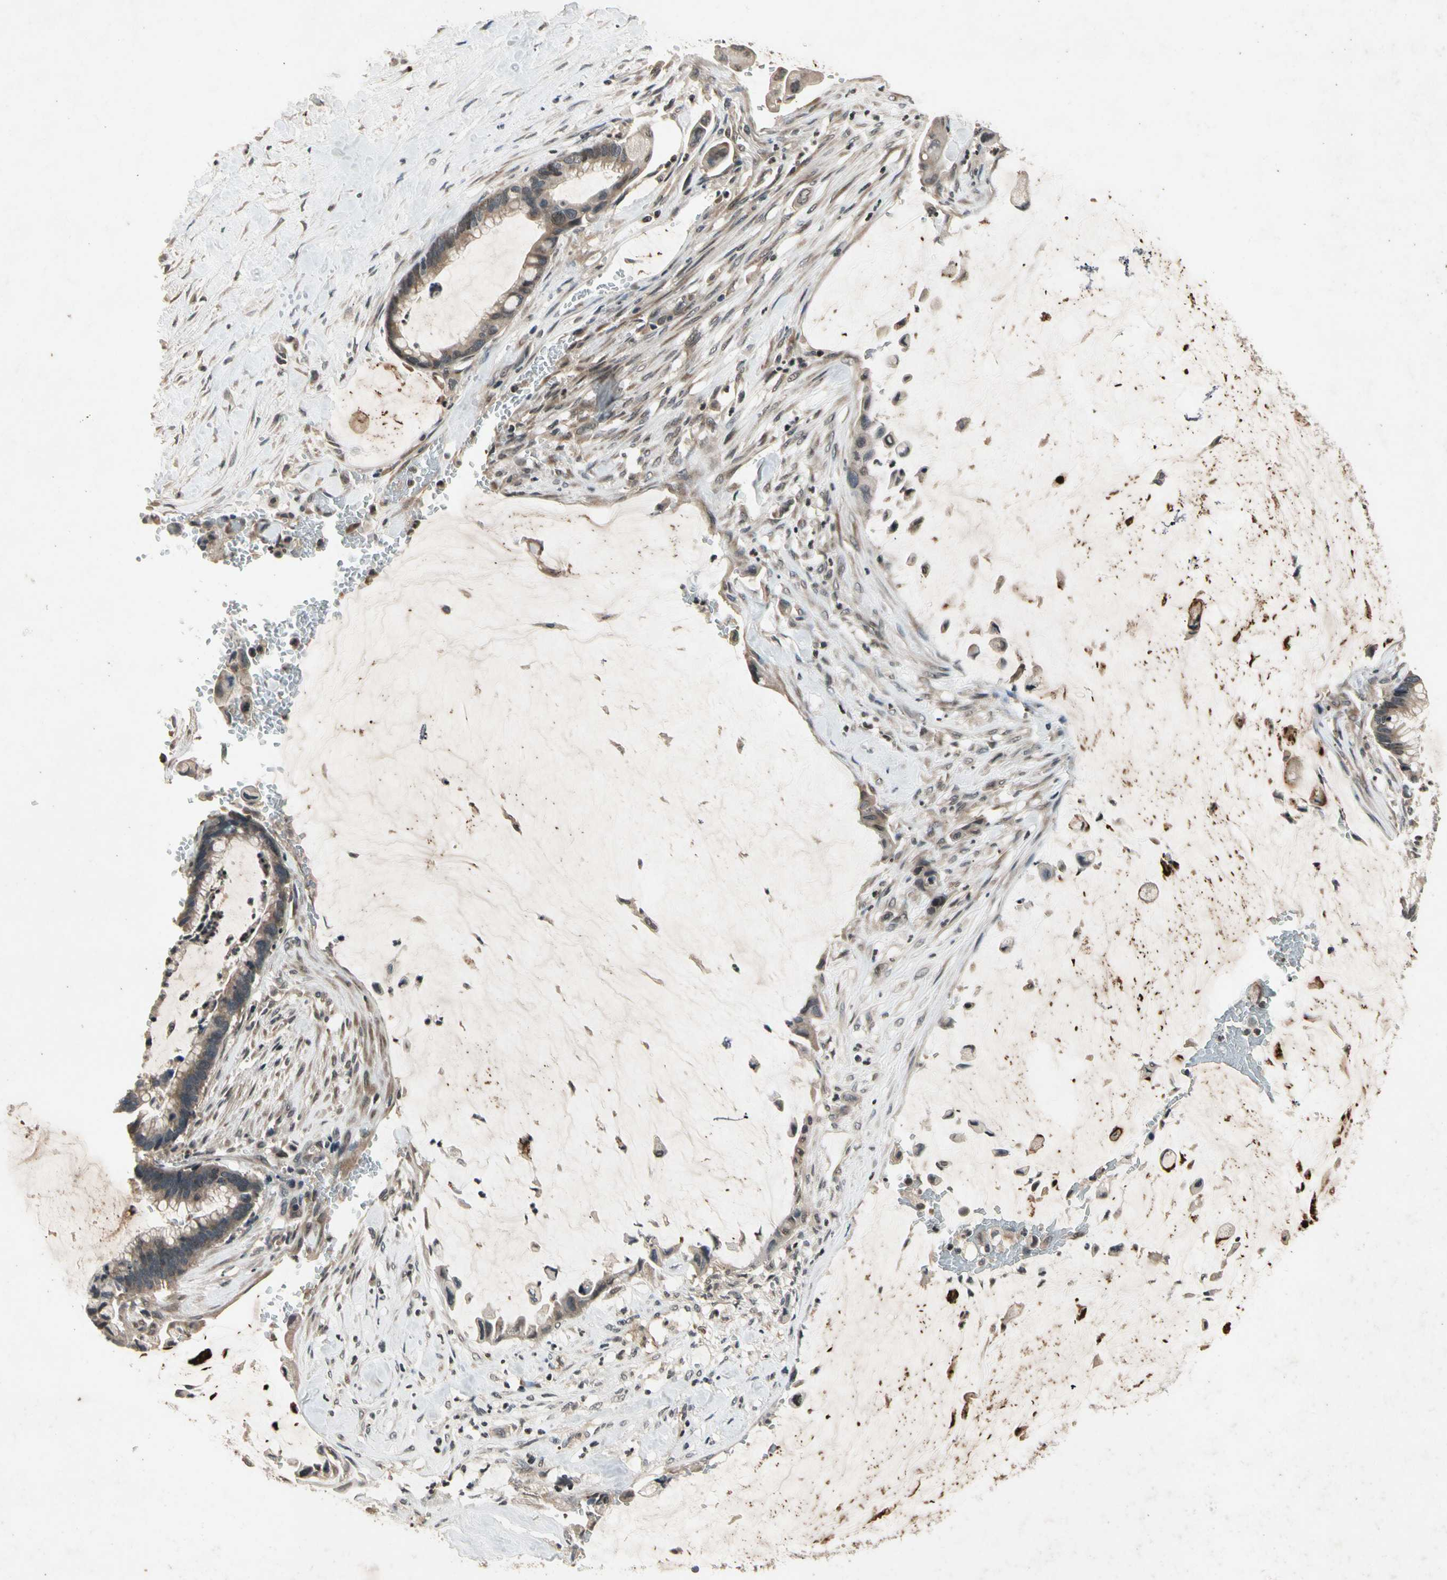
{"staining": {"intensity": "moderate", "quantity": ">75%", "location": "cytoplasmic/membranous"}, "tissue": "pancreatic cancer", "cell_type": "Tumor cells", "image_type": "cancer", "snomed": [{"axis": "morphology", "description": "Adenocarcinoma, NOS"}, {"axis": "topography", "description": "Pancreas"}], "caption": "Tumor cells exhibit moderate cytoplasmic/membranous expression in about >75% of cells in pancreatic cancer (adenocarcinoma). (Stains: DAB (3,3'-diaminobenzidine) in brown, nuclei in blue, Microscopy: brightfield microscopy at high magnification).", "gene": "DPY19L3", "patient": {"sex": "male", "age": 41}}